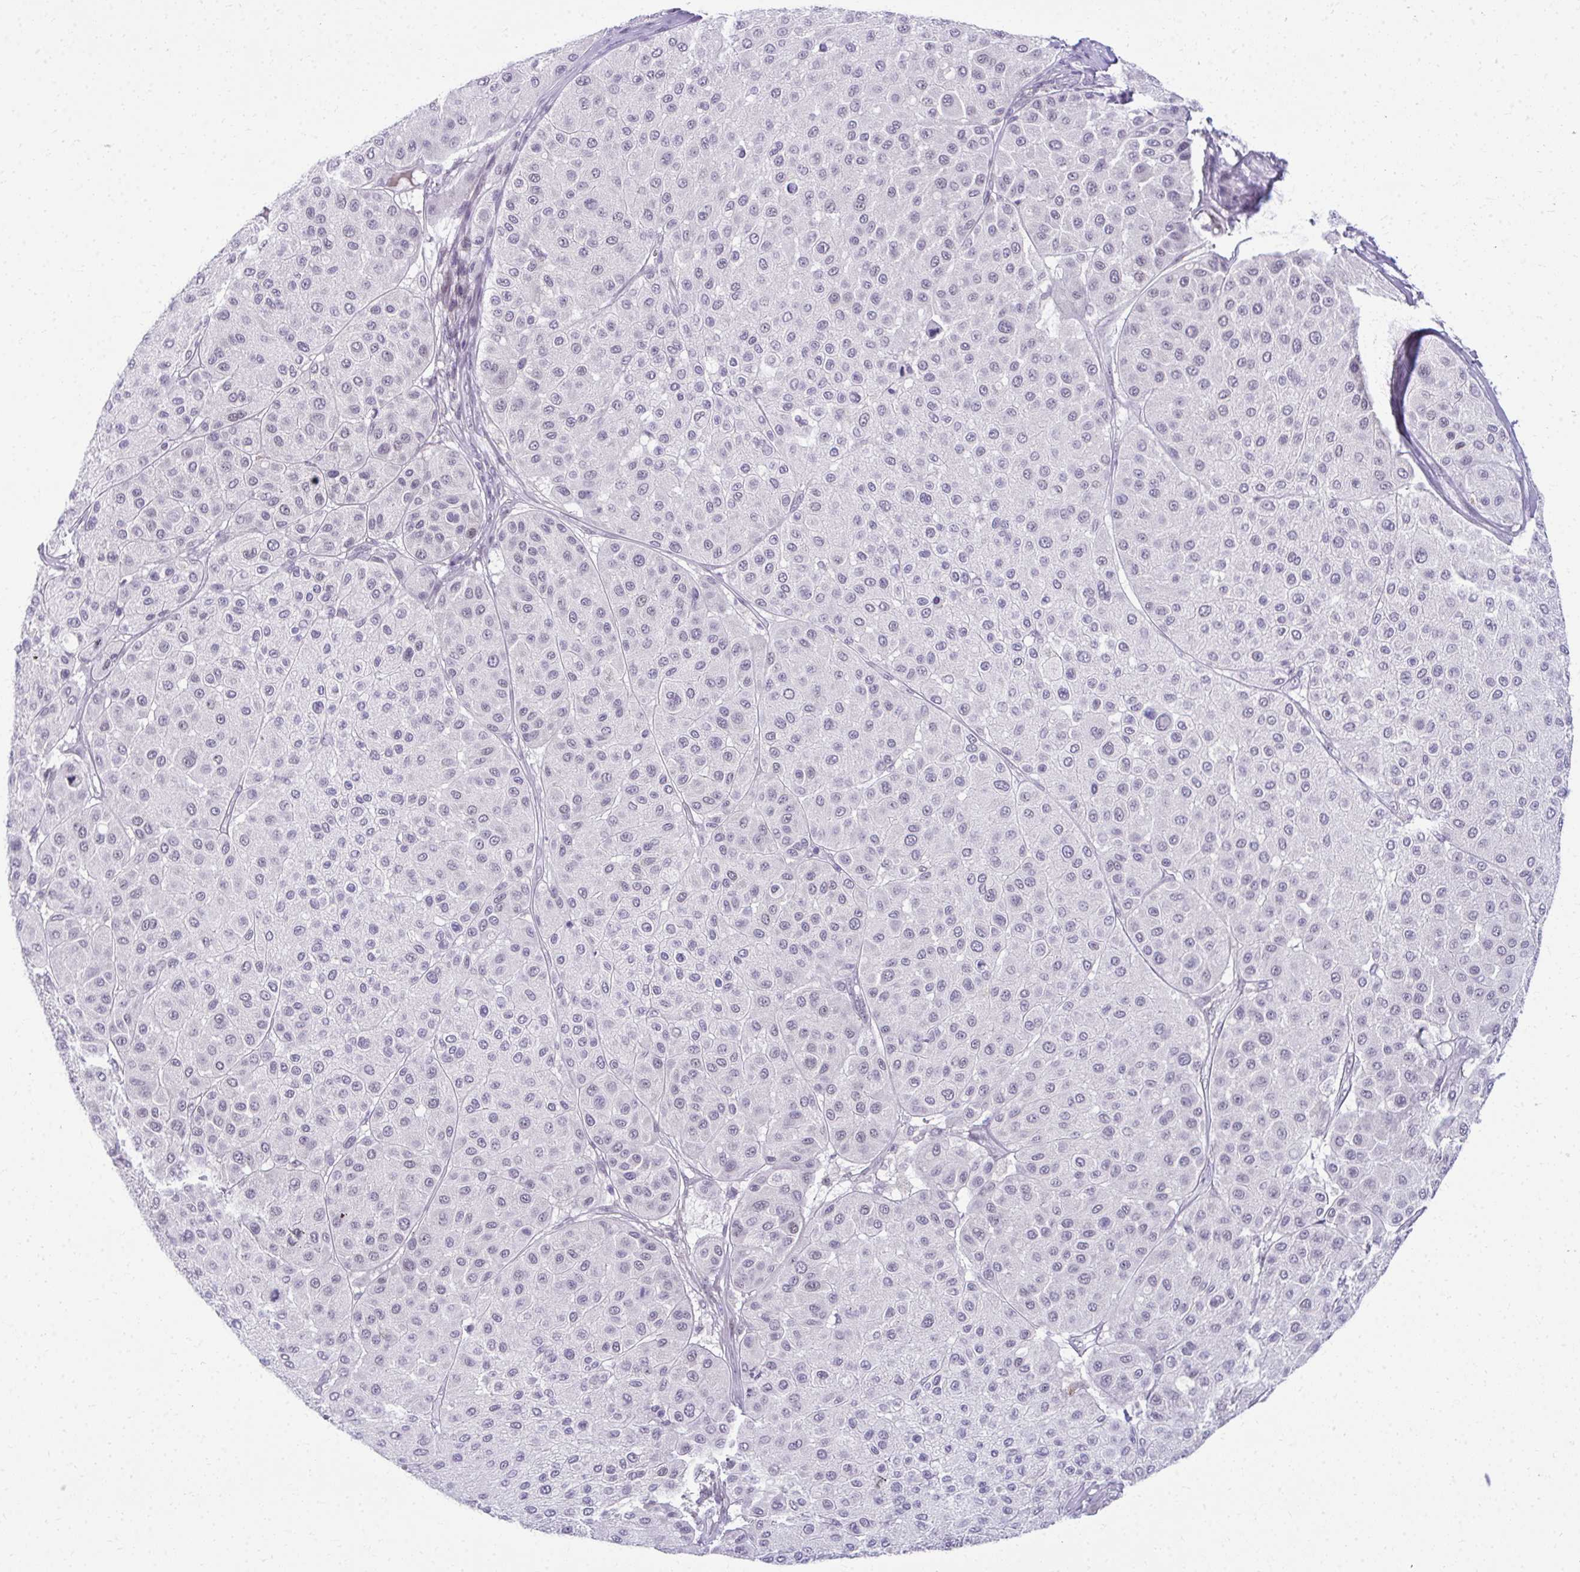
{"staining": {"intensity": "negative", "quantity": "none", "location": "none"}, "tissue": "melanoma", "cell_type": "Tumor cells", "image_type": "cancer", "snomed": [{"axis": "morphology", "description": "Malignant melanoma, Metastatic site"}, {"axis": "topography", "description": "Smooth muscle"}], "caption": "Histopathology image shows no protein expression in tumor cells of melanoma tissue. (DAB (3,3'-diaminobenzidine) IHC visualized using brightfield microscopy, high magnification).", "gene": "MAF1", "patient": {"sex": "male", "age": 41}}